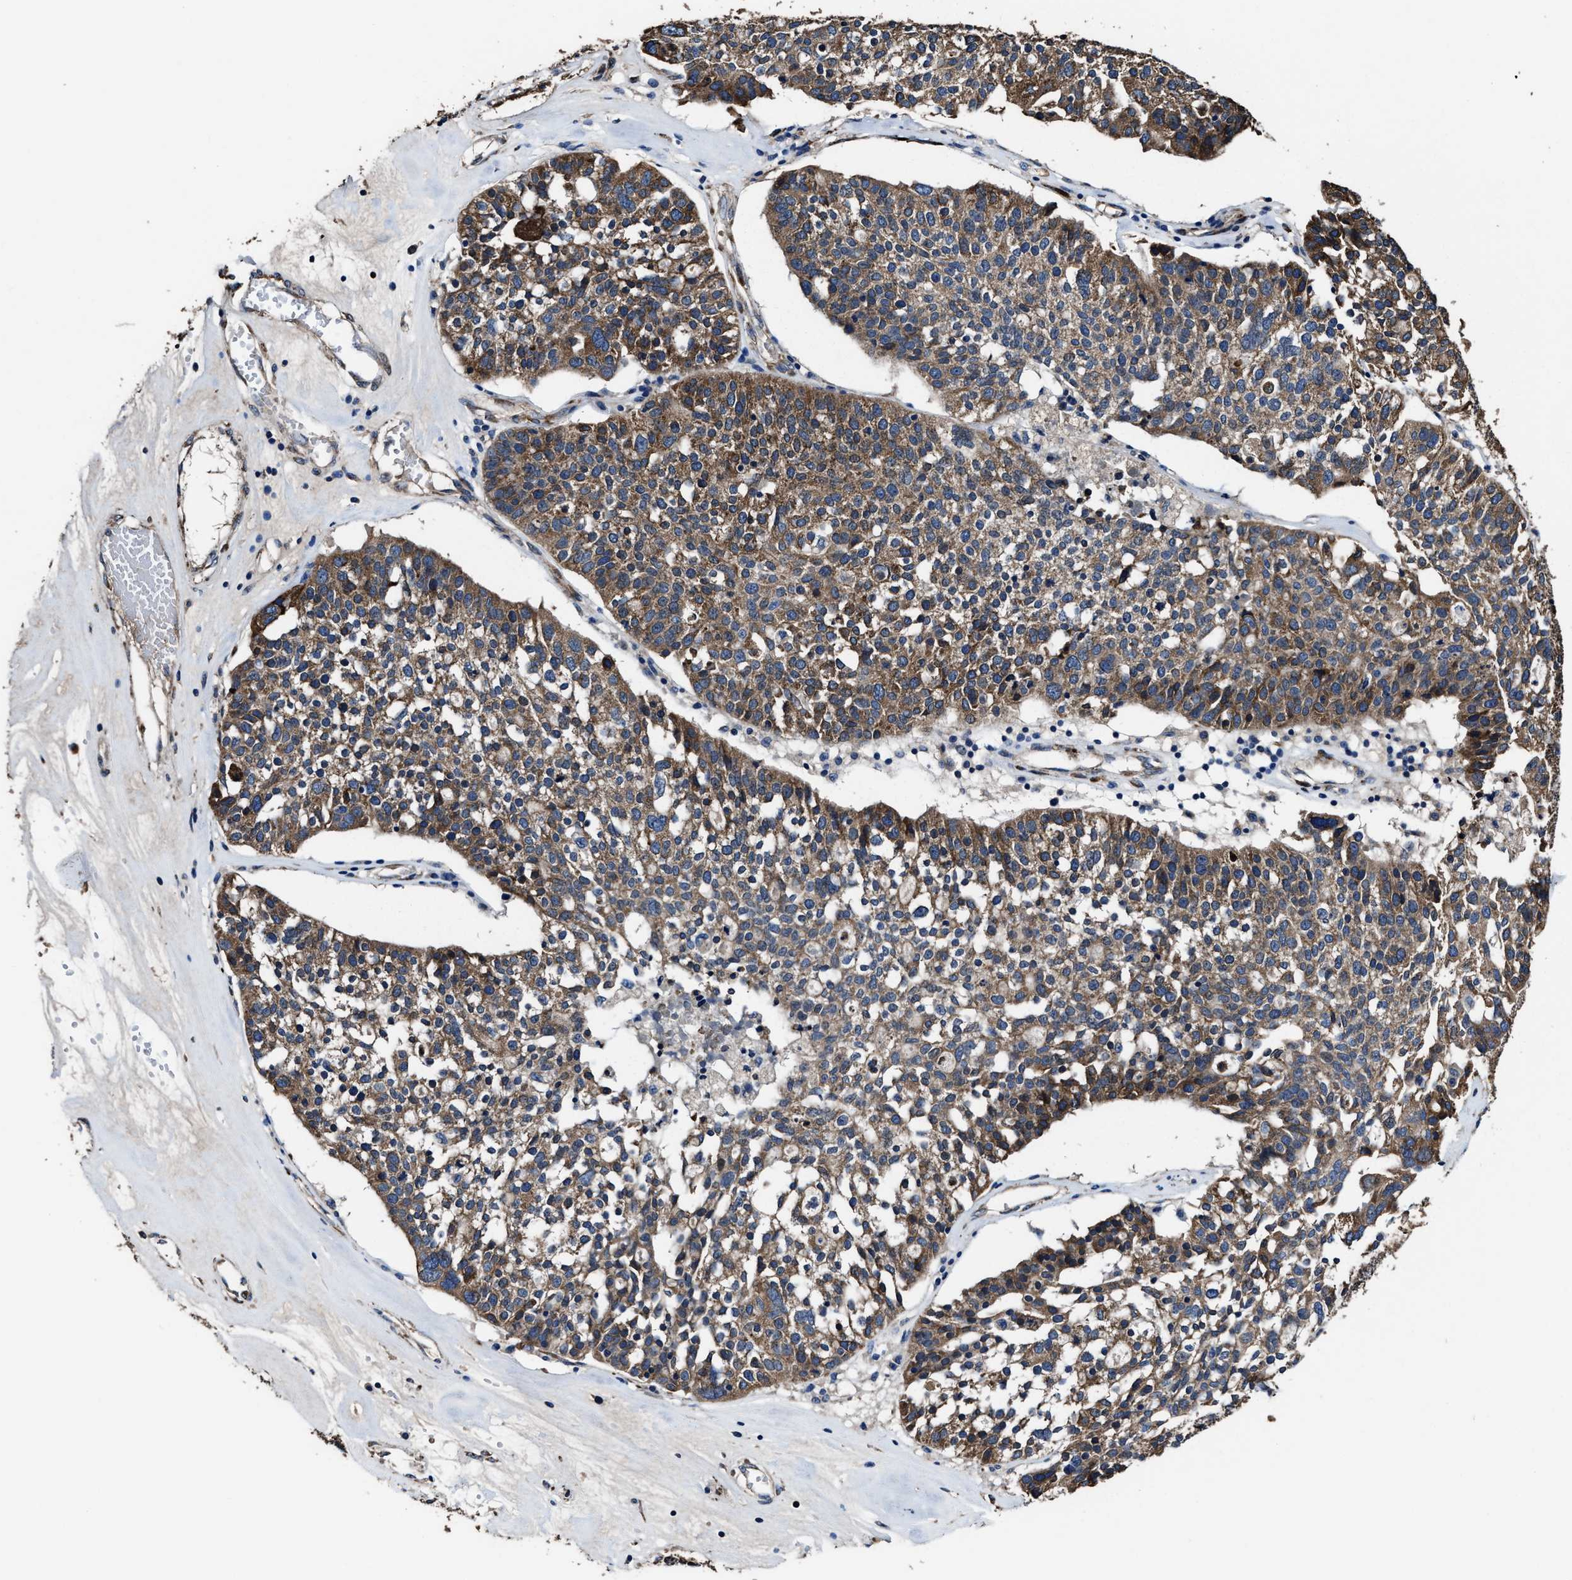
{"staining": {"intensity": "moderate", "quantity": ">75%", "location": "cytoplasmic/membranous"}, "tissue": "ovarian cancer", "cell_type": "Tumor cells", "image_type": "cancer", "snomed": [{"axis": "morphology", "description": "Cystadenocarcinoma, serous, NOS"}, {"axis": "topography", "description": "Ovary"}], "caption": "Protein analysis of ovarian cancer tissue displays moderate cytoplasmic/membranous positivity in about >75% of tumor cells.", "gene": "IDNK", "patient": {"sex": "female", "age": 59}}